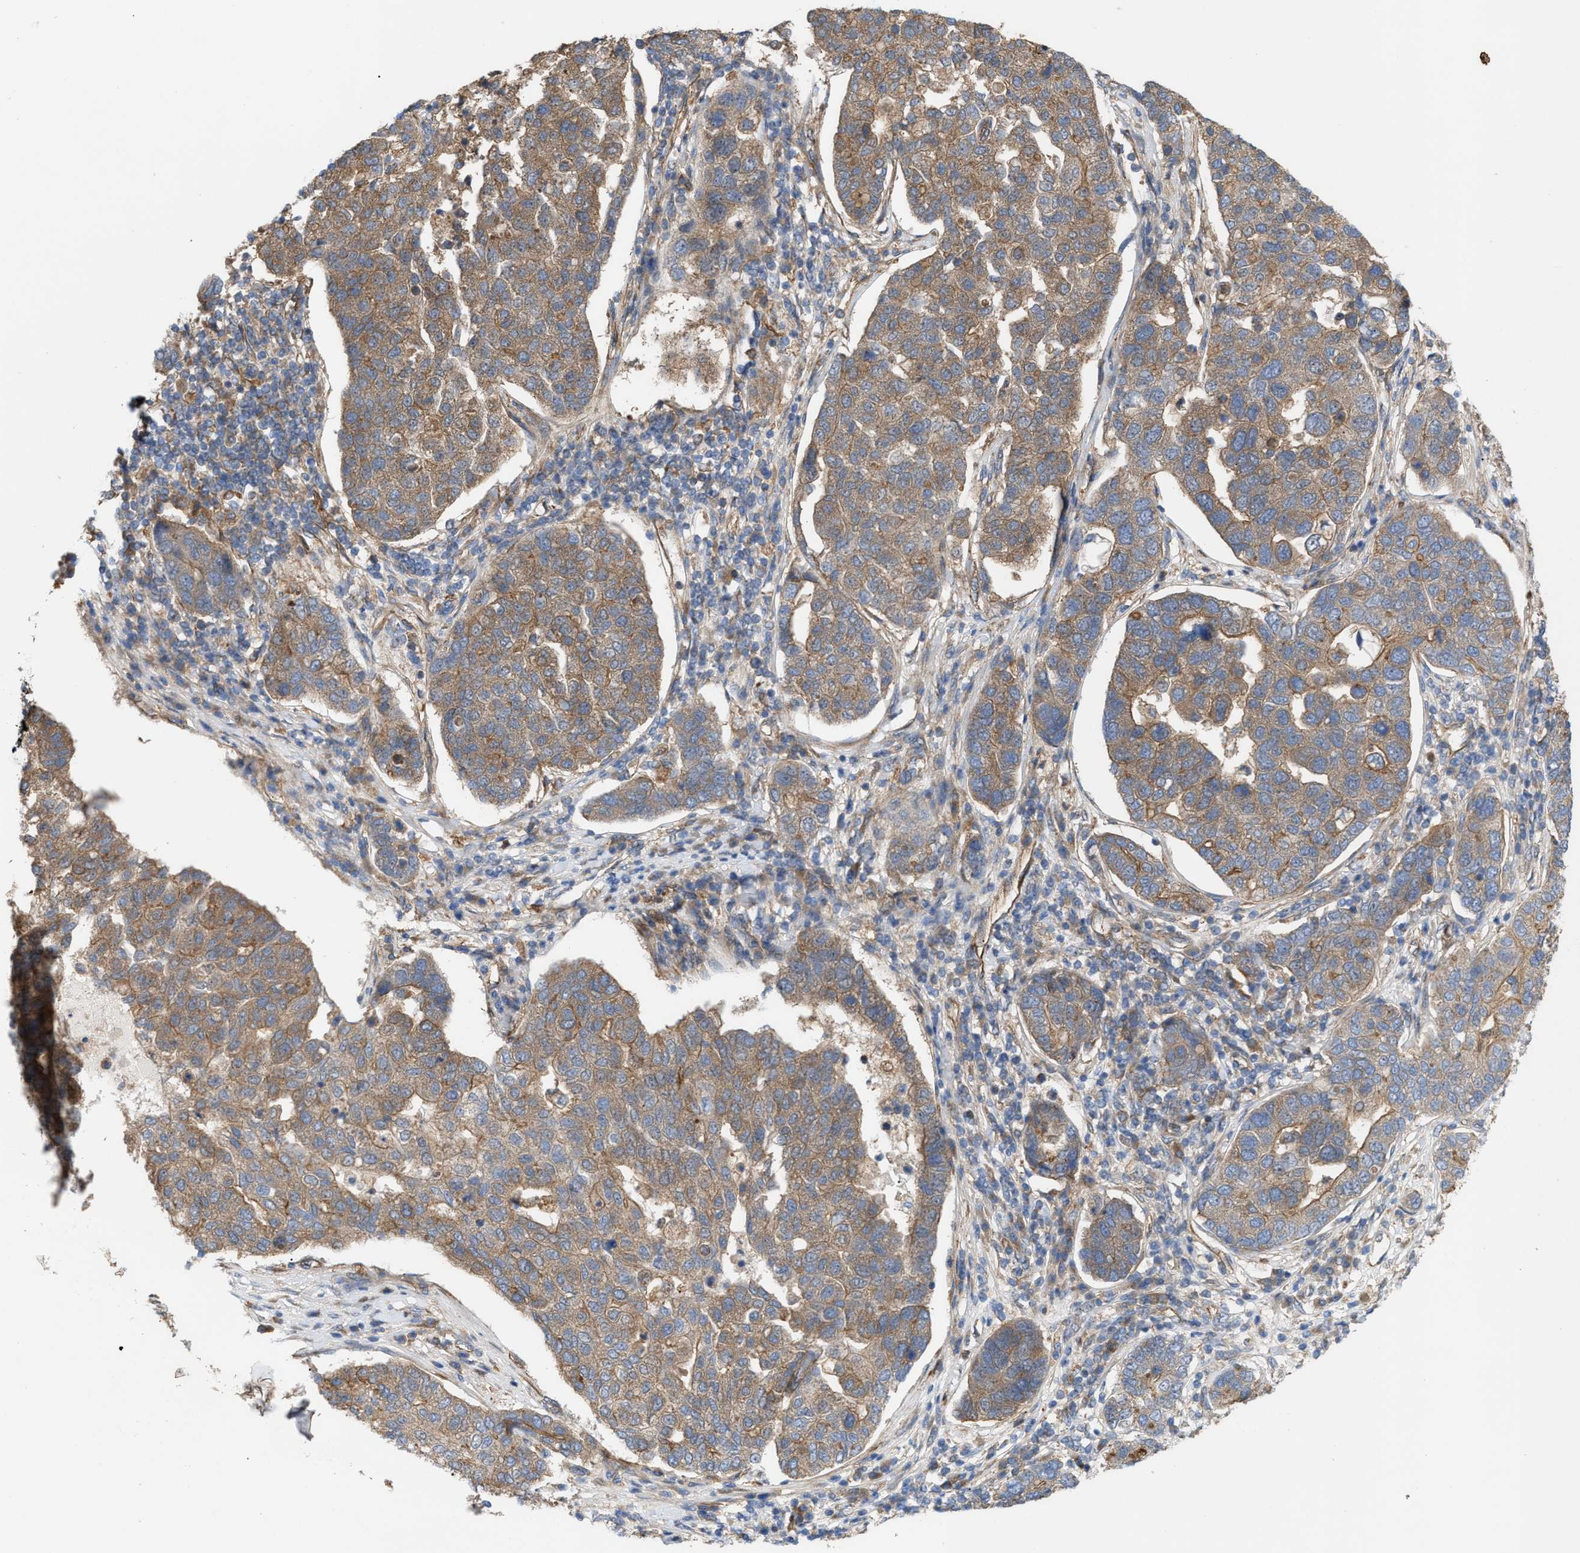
{"staining": {"intensity": "weak", "quantity": ">75%", "location": "cytoplasmic/membranous"}, "tissue": "pancreatic cancer", "cell_type": "Tumor cells", "image_type": "cancer", "snomed": [{"axis": "morphology", "description": "Adenocarcinoma, NOS"}, {"axis": "topography", "description": "Pancreas"}], "caption": "An image of pancreatic cancer (adenocarcinoma) stained for a protein shows weak cytoplasmic/membranous brown staining in tumor cells.", "gene": "EPS15L1", "patient": {"sex": "female", "age": 61}}